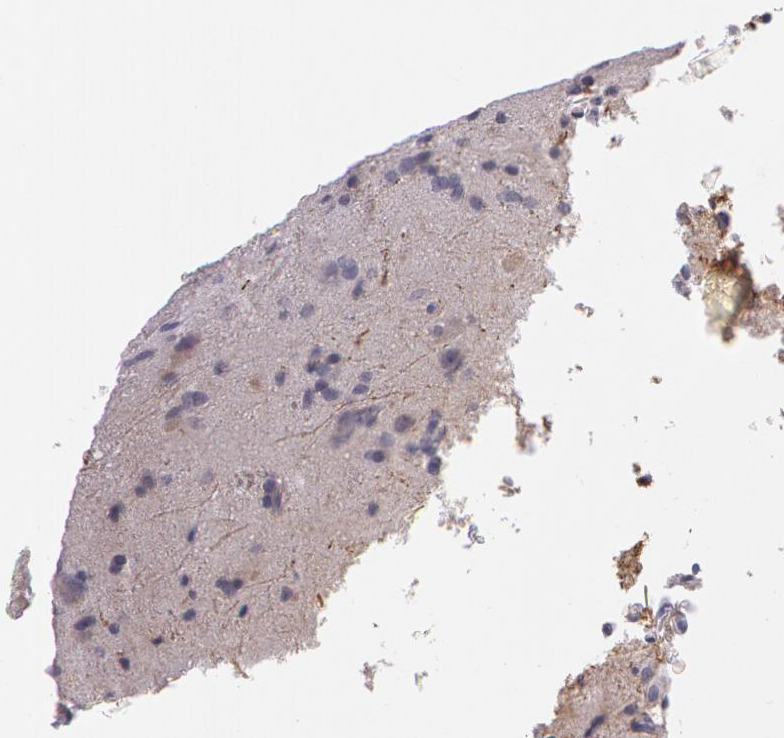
{"staining": {"intensity": "moderate", "quantity": "25%-75%", "location": "cytoplasmic/membranous"}, "tissue": "glioma", "cell_type": "Tumor cells", "image_type": "cancer", "snomed": [{"axis": "morphology", "description": "Glioma, malignant, Low grade"}, {"axis": "topography", "description": "Brain"}], "caption": "High-power microscopy captured an IHC image of glioma, revealing moderate cytoplasmic/membranous staining in approximately 25%-75% of tumor cells.", "gene": "MXRA5", "patient": {"sex": "female", "age": 15}}